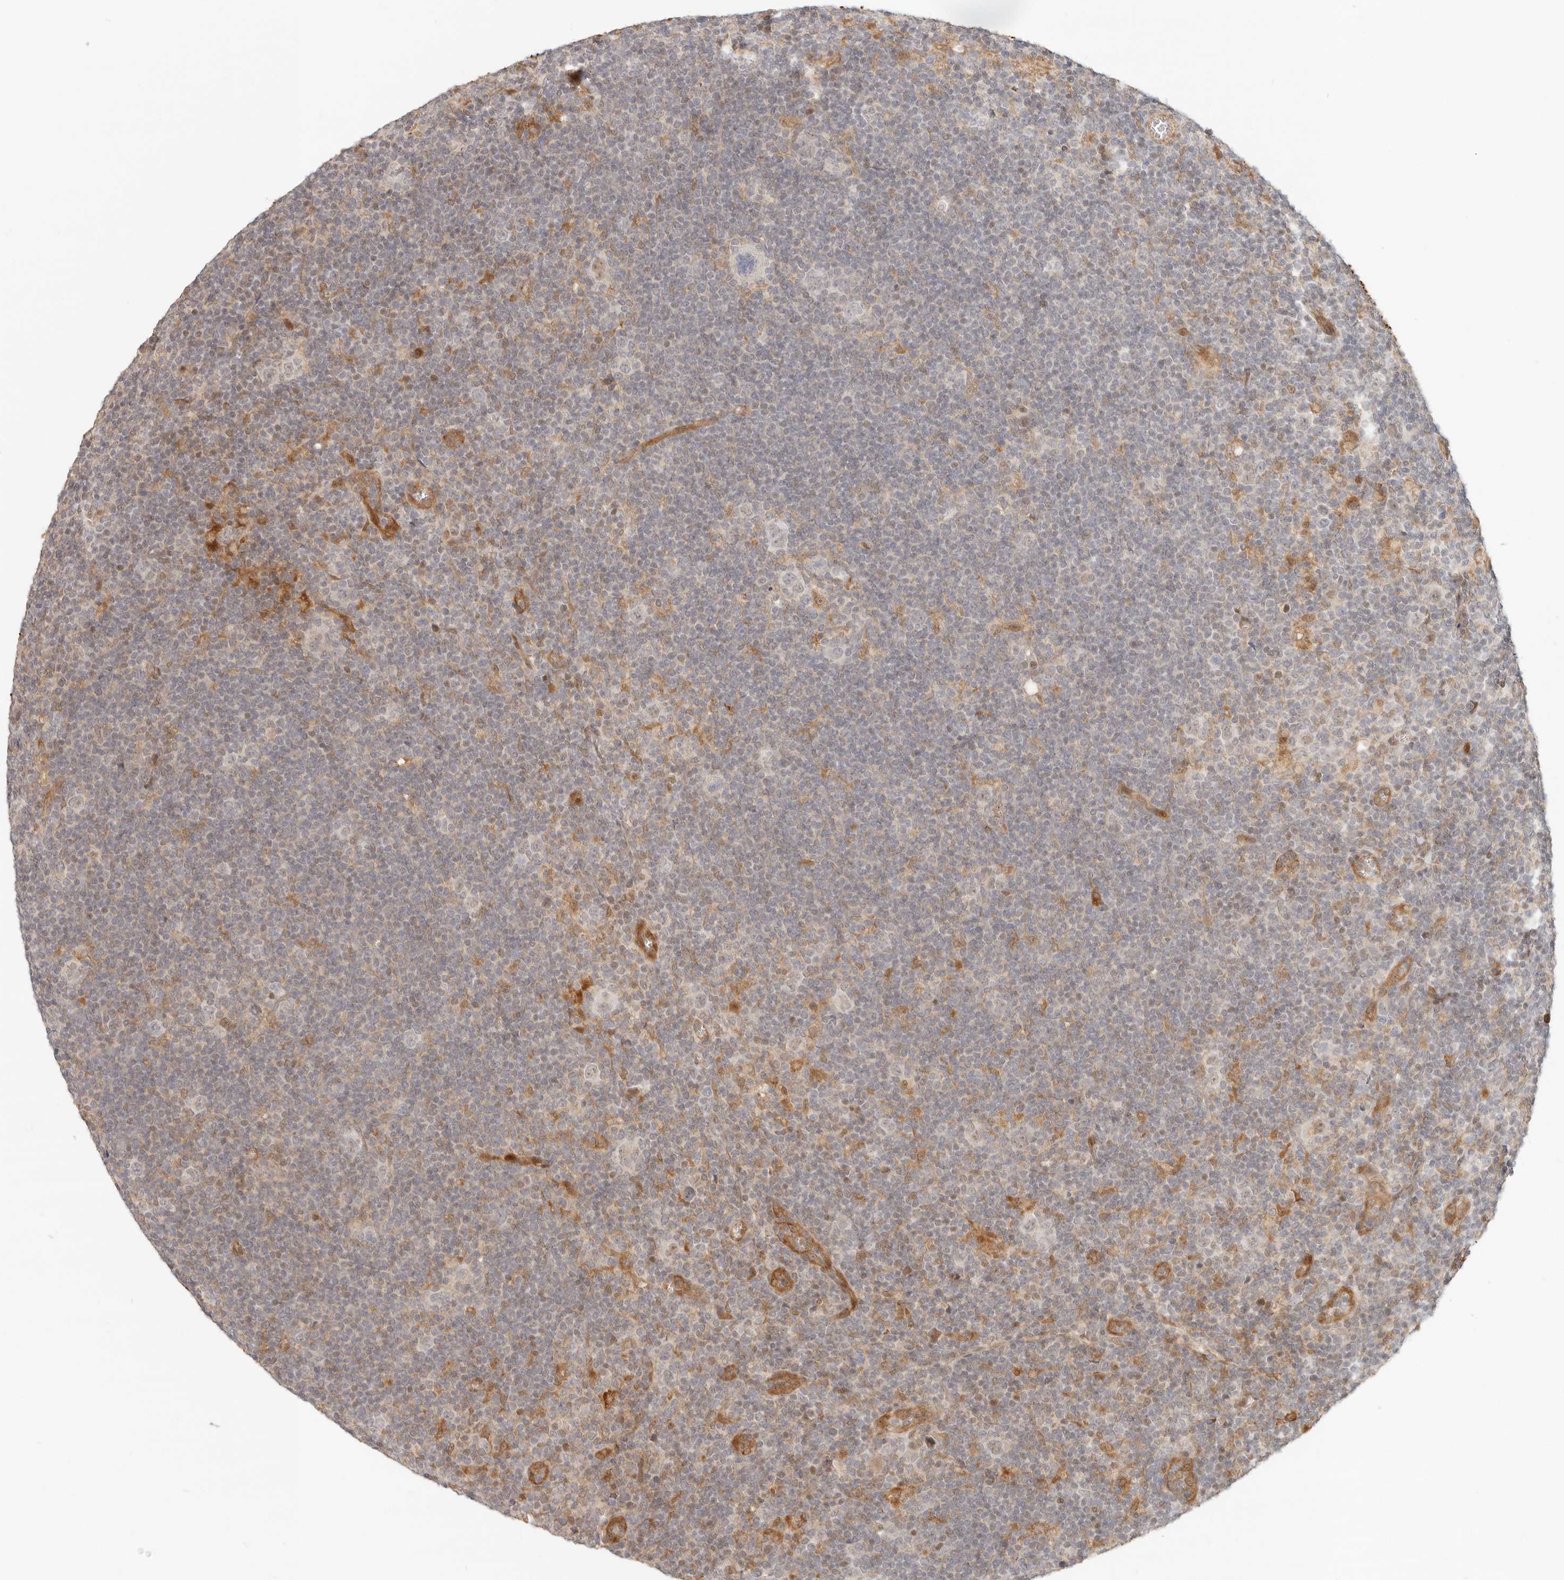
{"staining": {"intensity": "negative", "quantity": "none", "location": "none"}, "tissue": "lymphoma", "cell_type": "Tumor cells", "image_type": "cancer", "snomed": [{"axis": "morphology", "description": "Hodgkin's disease, NOS"}, {"axis": "topography", "description": "Lymph node"}], "caption": "This is an immunohistochemistry micrograph of human lymphoma. There is no positivity in tumor cells.", "gene": "TUFT1", "patient": {"sex": "female", "age": 57}}